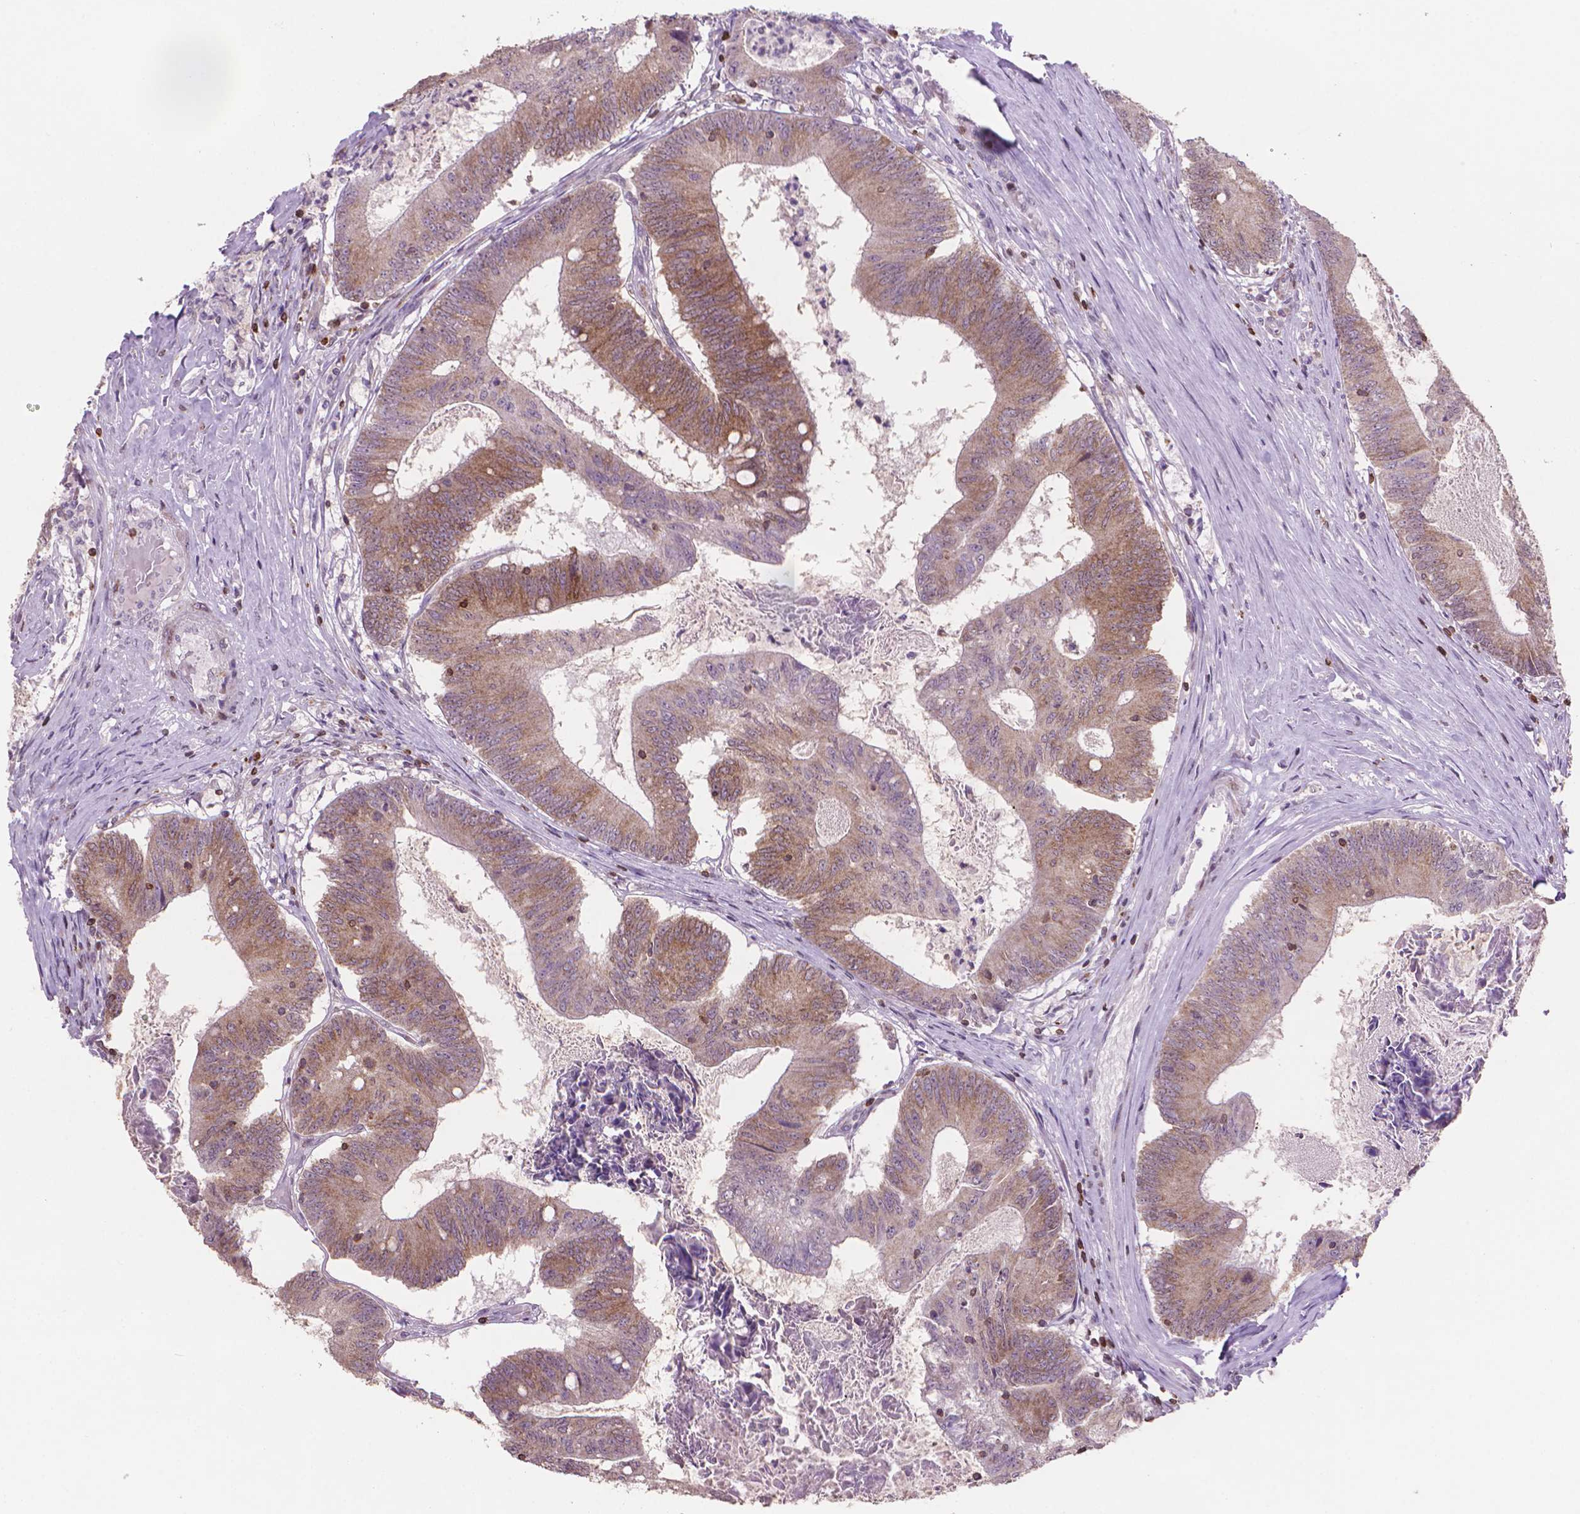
{"staining": {"intensity": "moderate", "quantity": "25%-75%", "location": "cytoplasmic/membranous"}, "tissue": "colorectal cancer", "cell_type": "Tumor cells", "image_type": "cancer", "snomed": [{"axis": "morphology", "description": "Adenocarcinoma, NOS"}, {"axis": "topography", "description": "Colon"}], "caption": "Approximately 25%-75% of tumor cells in human colorectal adenocarcinoma demonstrate moderate cytoplasmic/membranous protein staining as visualized by brown immunohistochemical staining.", "gene": "BCL2", "patient": {"sex": "female", "age": 70}}